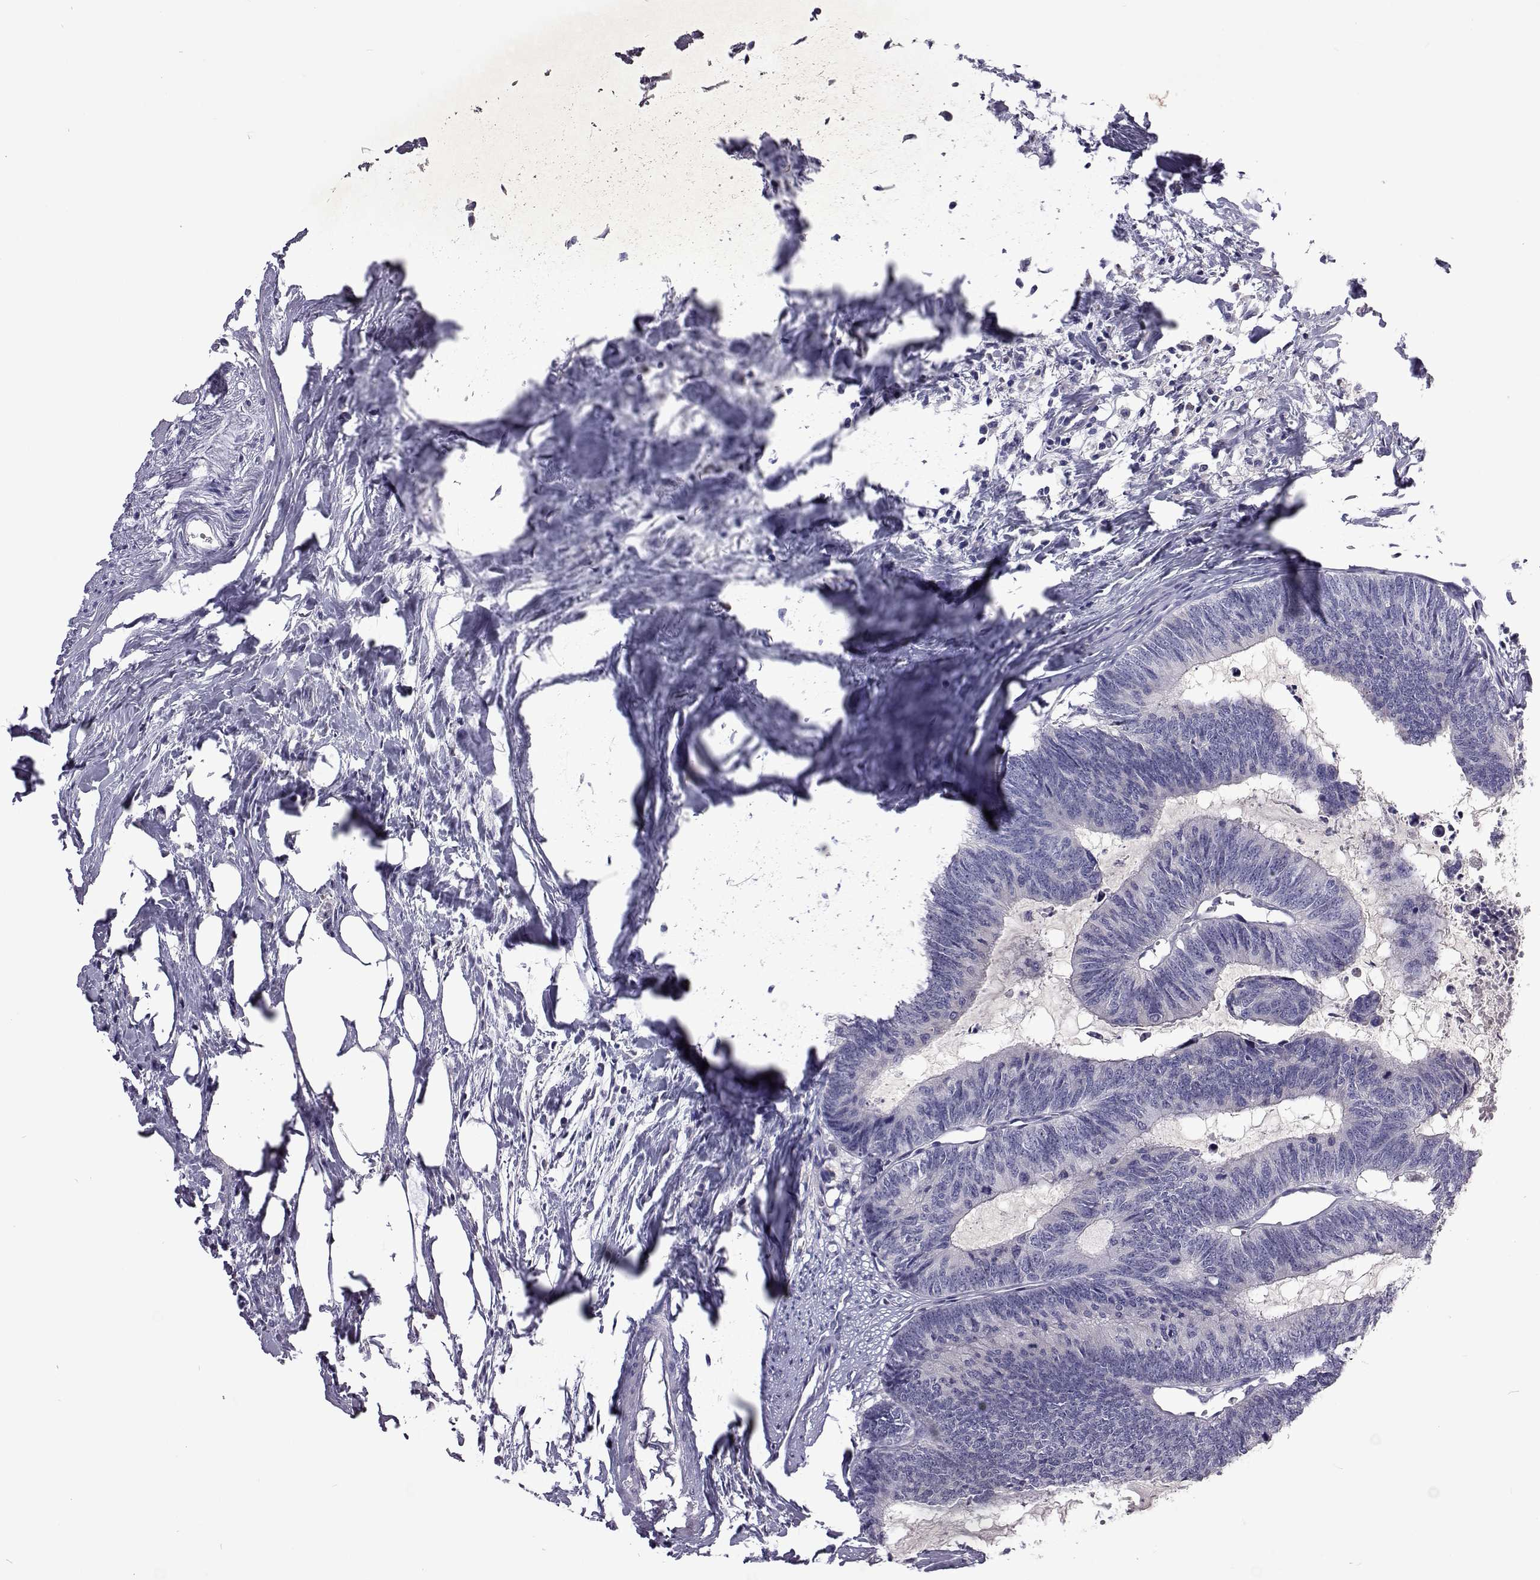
{"staining": {"intensity": "negative", "quantity": "none", "location": "none"}, "tissue": "colorectal cancer", "cell_type": "Tumor cells", "image_type": "cancer", "snomed": [{"axis": "morphology", "description": "Adenocarcinoma, NOS"}, {"axis": "topography", "description": "Colon"}, {"axis": "topography", "description": "Rectum"}], "caption": "Human adenocarcinoma (colorectal) stained for a protein using IHC exhibits no expression in tumor cells.", "gene": "TCF15", "patient": {"sex": "male", "age": 57}}